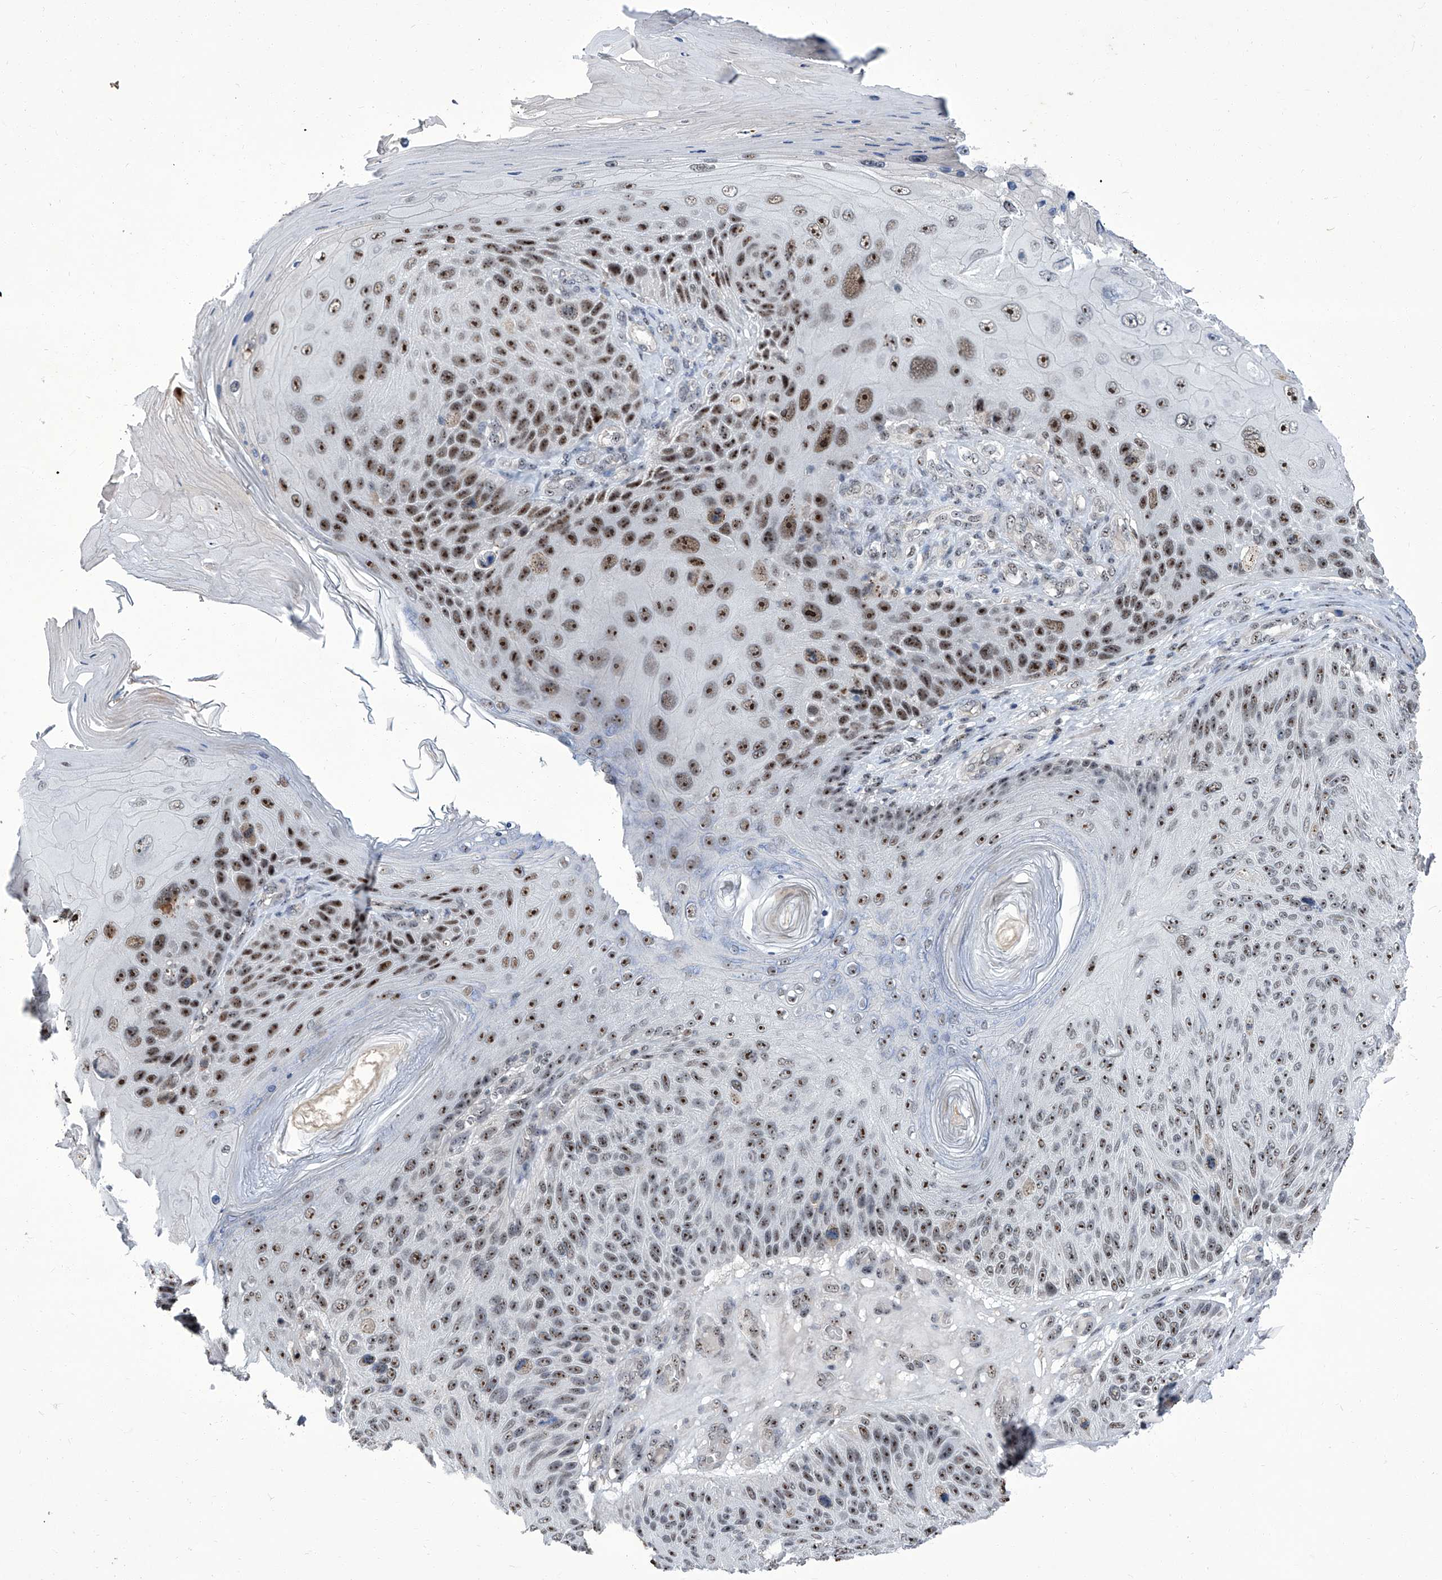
{"staining": {"intensity": "moderate", "quantity": ">75%", "location": "nuclear"}, "tissue": "skin cancer", "cell_type": "Tumor cells", "image_type": "cancer", "snomed": [{"axis": "morphology", "description": "Squamous cell carcinoma, NOS"}, {"axis": "topography", "description": "Skin"}], "caption": "Skin cancer stained for a protein exhibits moderate nuclear positivity in tumor cells. The protein is shown in brown color, while the nuclei are stained blue.", "gene": "CMTR1", "patient": {"sex": "female", "age": 88}}